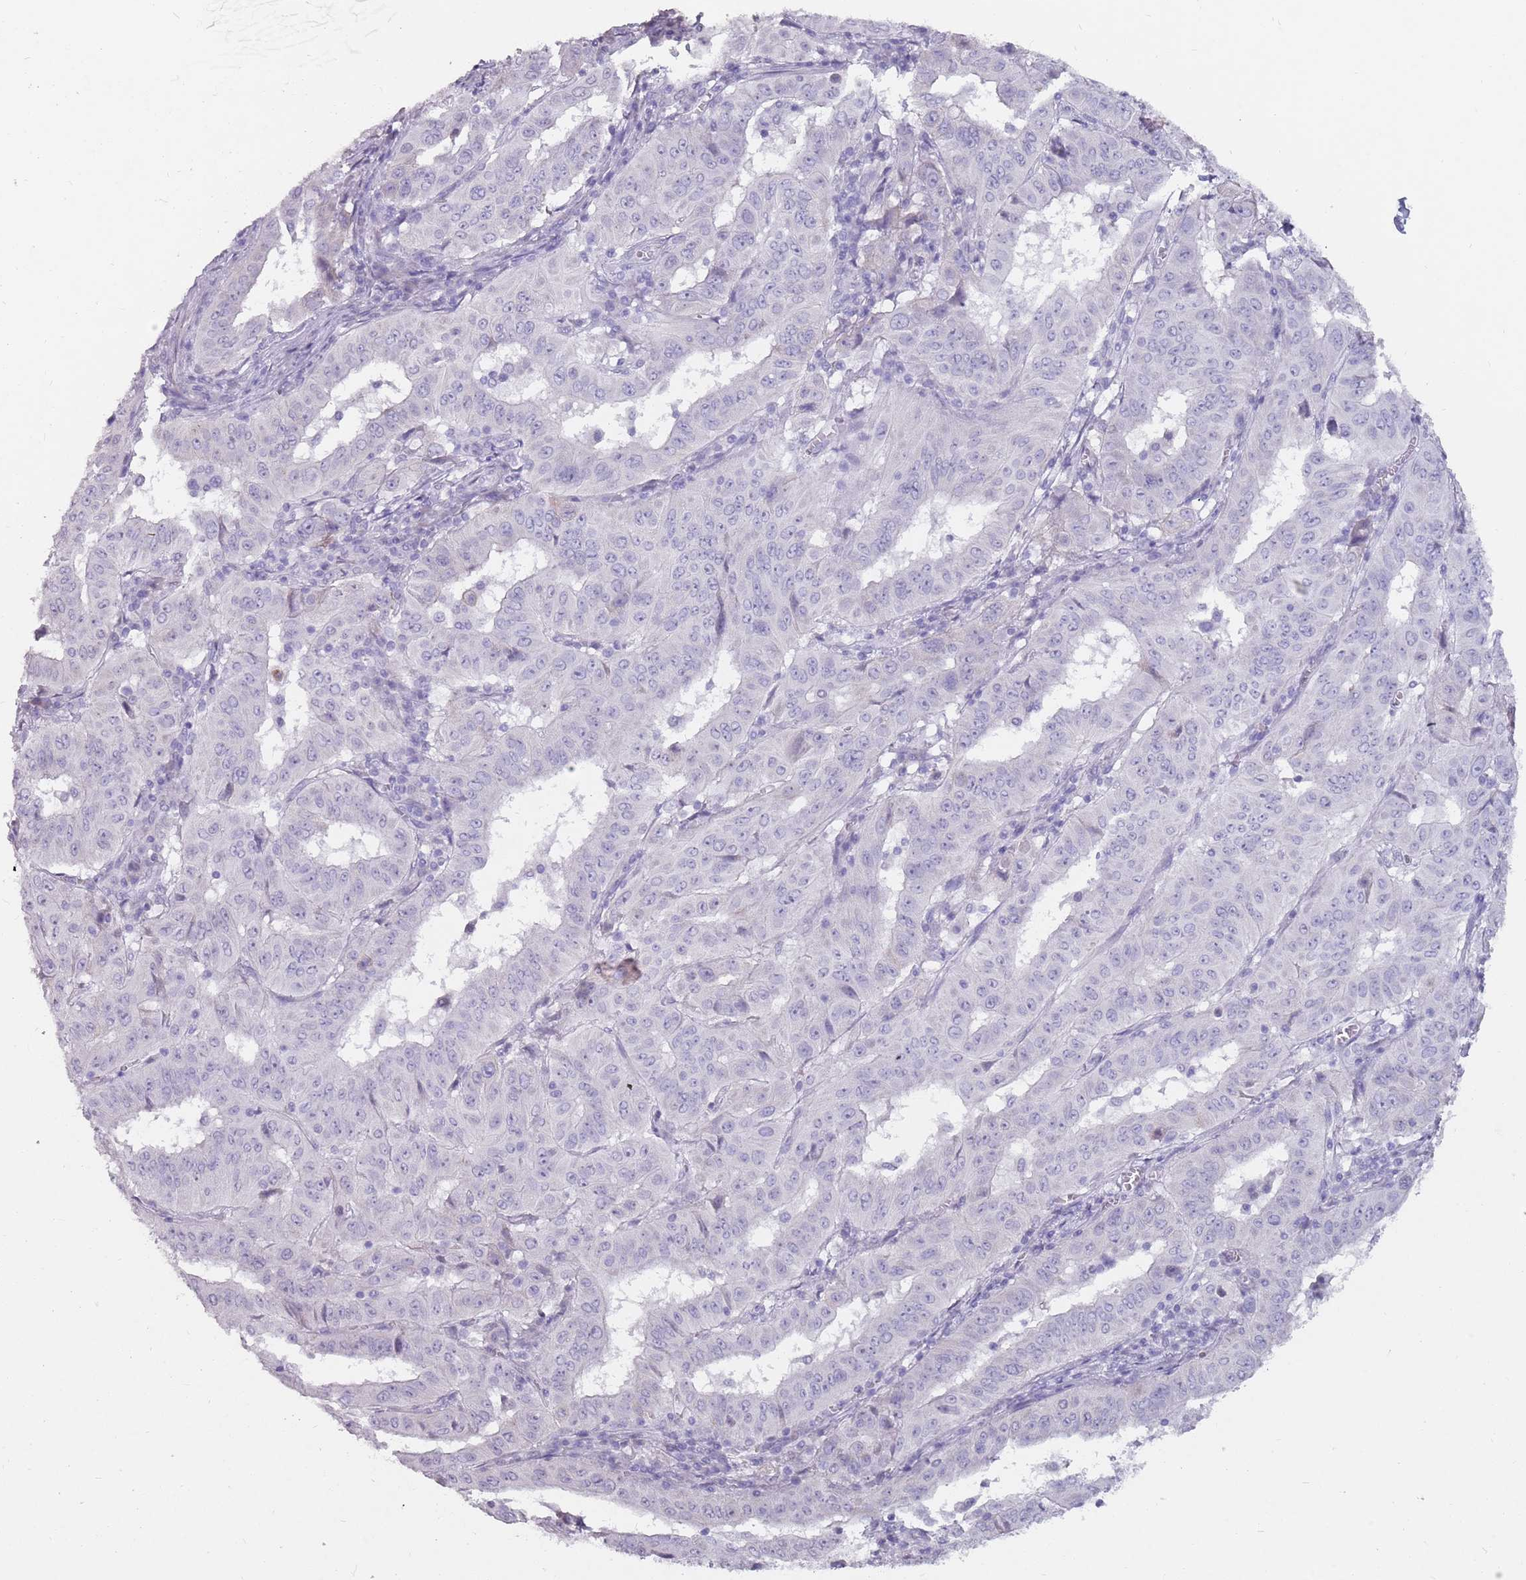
{"staining": {"intensity": "negative", "quantity": "none", "location": "none"}, "tissue": "pancreatic cancer", "cell_type": "Tumor cells", "image_type": "cancer", "snomed": [{"axis": "morphology", "description": "Adenocarcinoma, NOS"}, {"axis": "topography", "description": "Pancreas"}], "caption": "The IHC photomicrograph has no significant staining in tumor cells of adenocarcinoma (pancreatic) tissue.", "gene": "DDX4", "patient": {"sex": "male", "age": 63}}